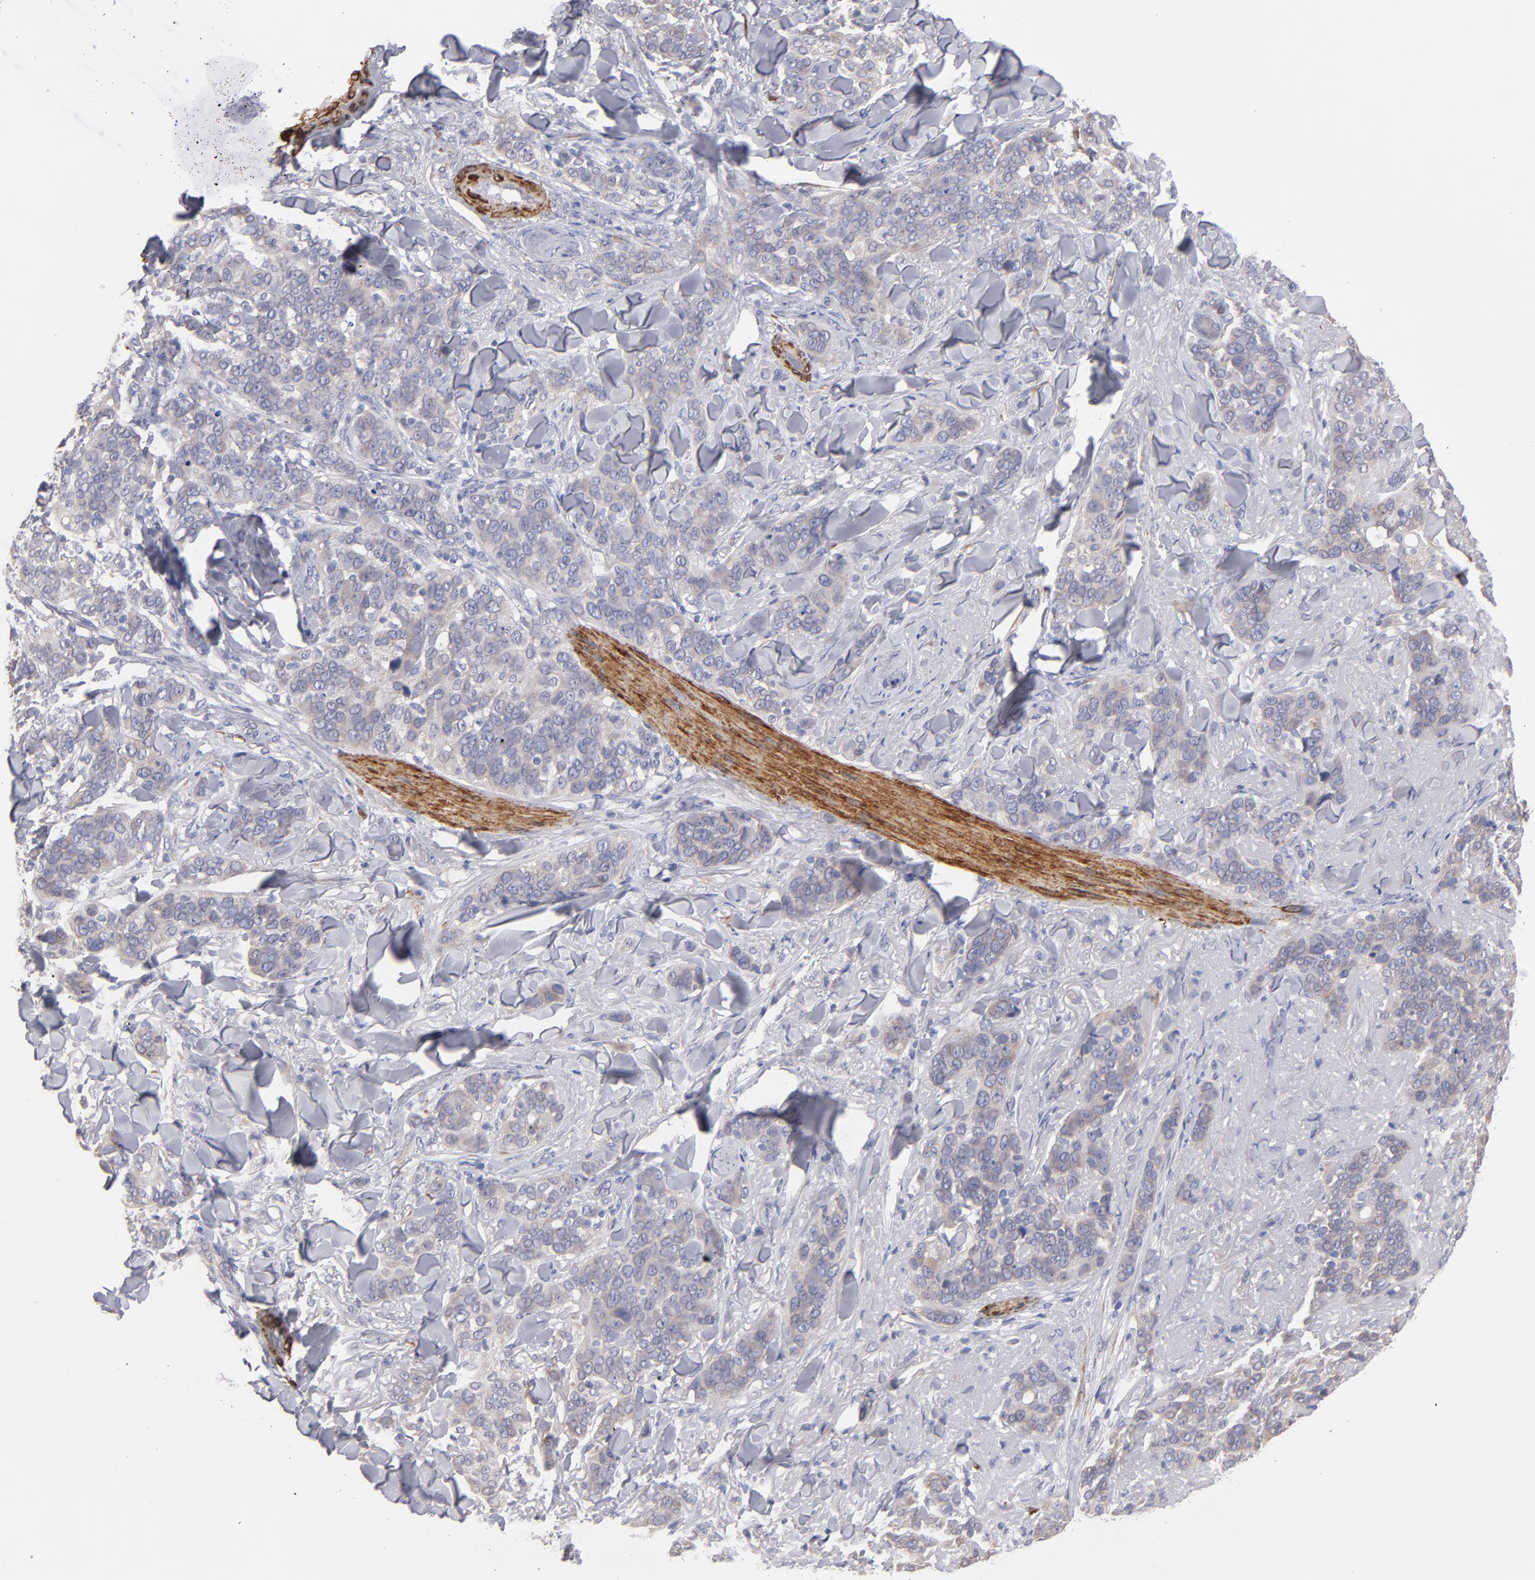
{"staining": {"intensity": "negative", "quantity": "none", "location": "none"}, "tissue": "skin cancer", "cell_type": "Tumor cells", "image_type": "cancer", "snomed": [{"axis": "morphology", "description": "Normal tissue, NOS"}, {"axis": "morphology", "description": "Squamous cell carcinoma, NOS"}, {"axis": "topography", "description": "Skin"}], "caption": "A micrograph of skin cancer stained for a protein exhibits no brown staining in tumor cells.", "gene": "SLMAP", "patient": {"sex": "female", "age": 83}}